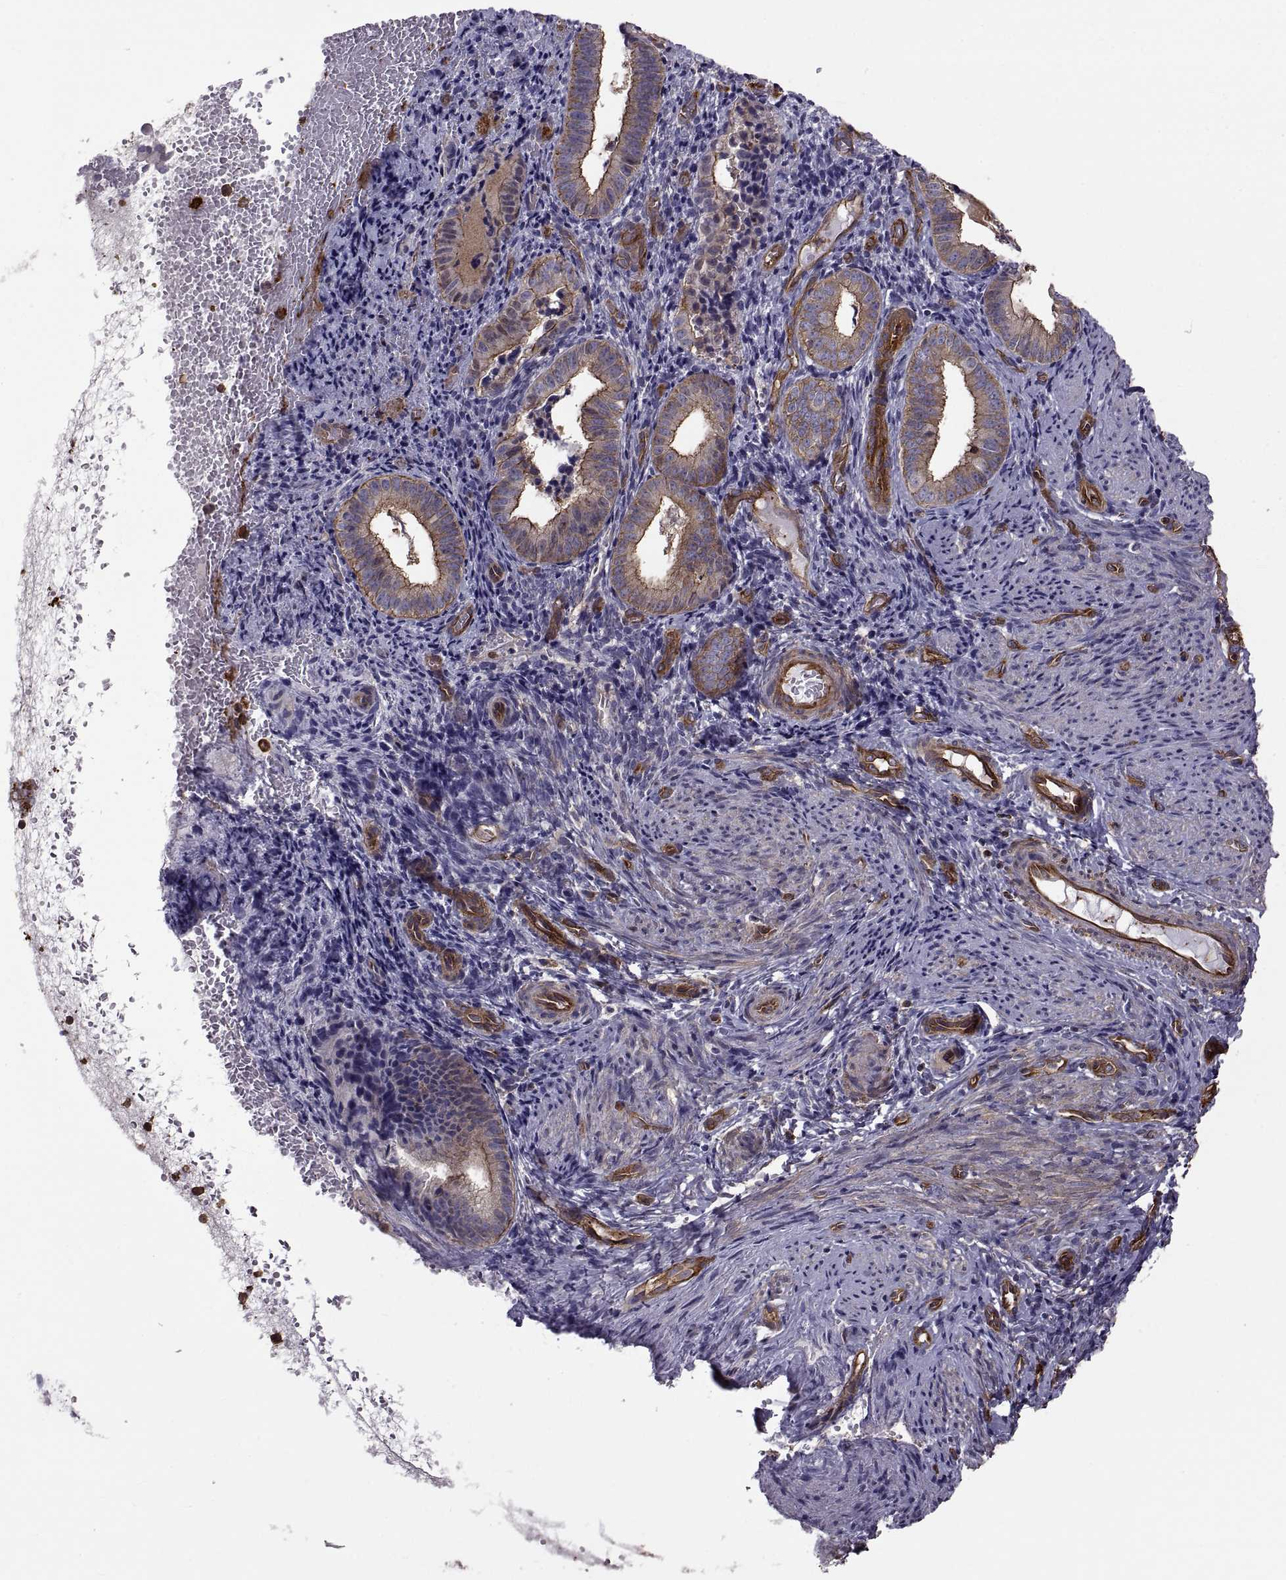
{"staining": {"intensity": "negative", "quantity": "none", "location": "none"}, "tissue": "endometrium", "cell_type": "Cells in endometrial stroma", "image_type": "normal", "snomed": [{"axis": "morphology", "description": "Normal tissue, NOS"}, {"axis": "topography", "description": "Endometrium"}], "caption": "The image demonstrates no staining of cells in endometrial stroma in normal endometrium.", "gene": "MYH9", "patient": {"sex": "female", "age": 42}}